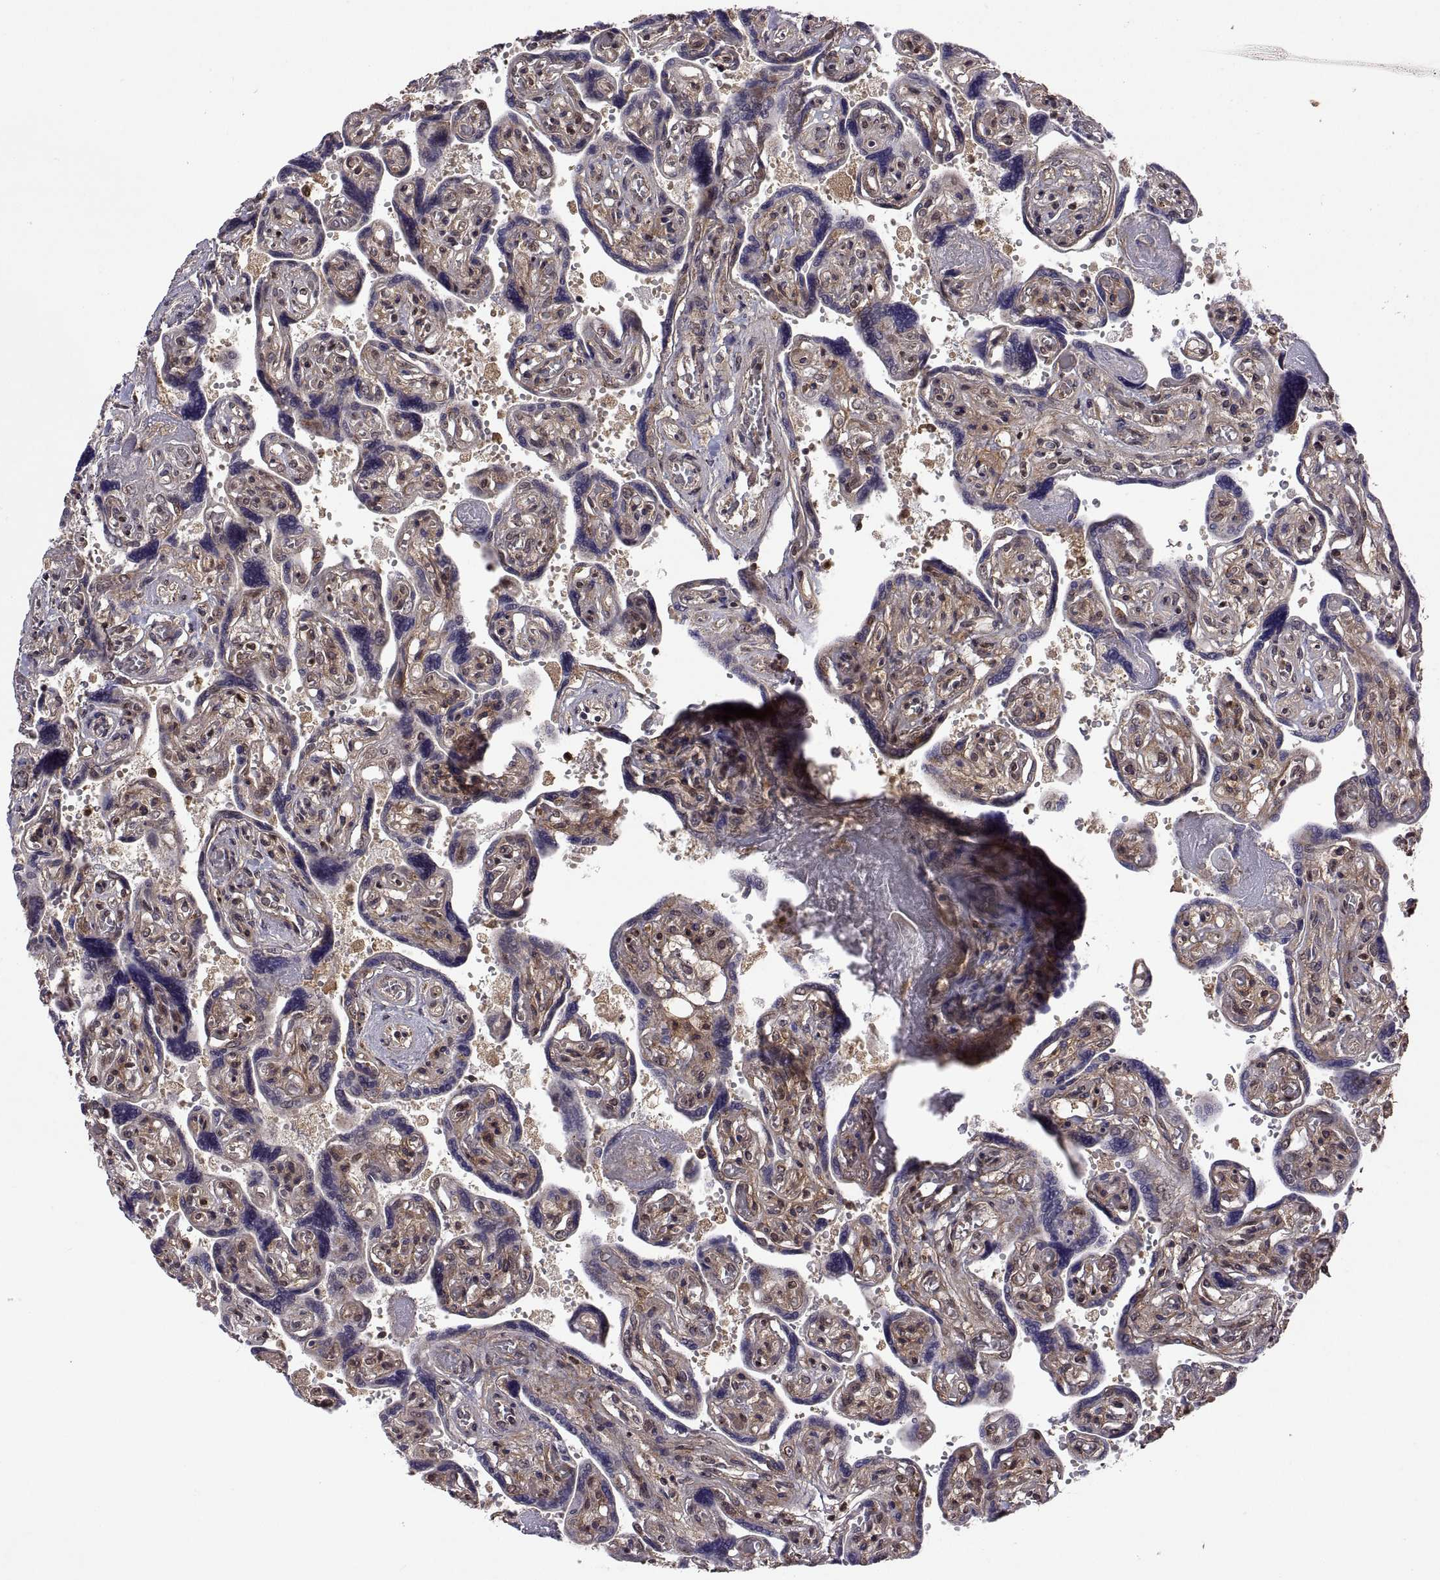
{"staining": {"intensity": "moderate", "quantity": ">75%", "location": "cytoplasmic/membranous,nuclear"}, "tissue": "placenta", "cell_type": "Decidual cells", "image_type": "normal", "snomed": [{"axis": "morphology", "description": "Normal tissue, NOS"}, {"axis": "topography", "description": "Placenta"}], "caption": "Protein analysis of normal placenta demonstrates moderate cytoplasmic/membranous,nuclear positivity in about >75% of decidual cells.", "gene": "ZNRF2", "patient": {"sex": "female", "age": 32}}